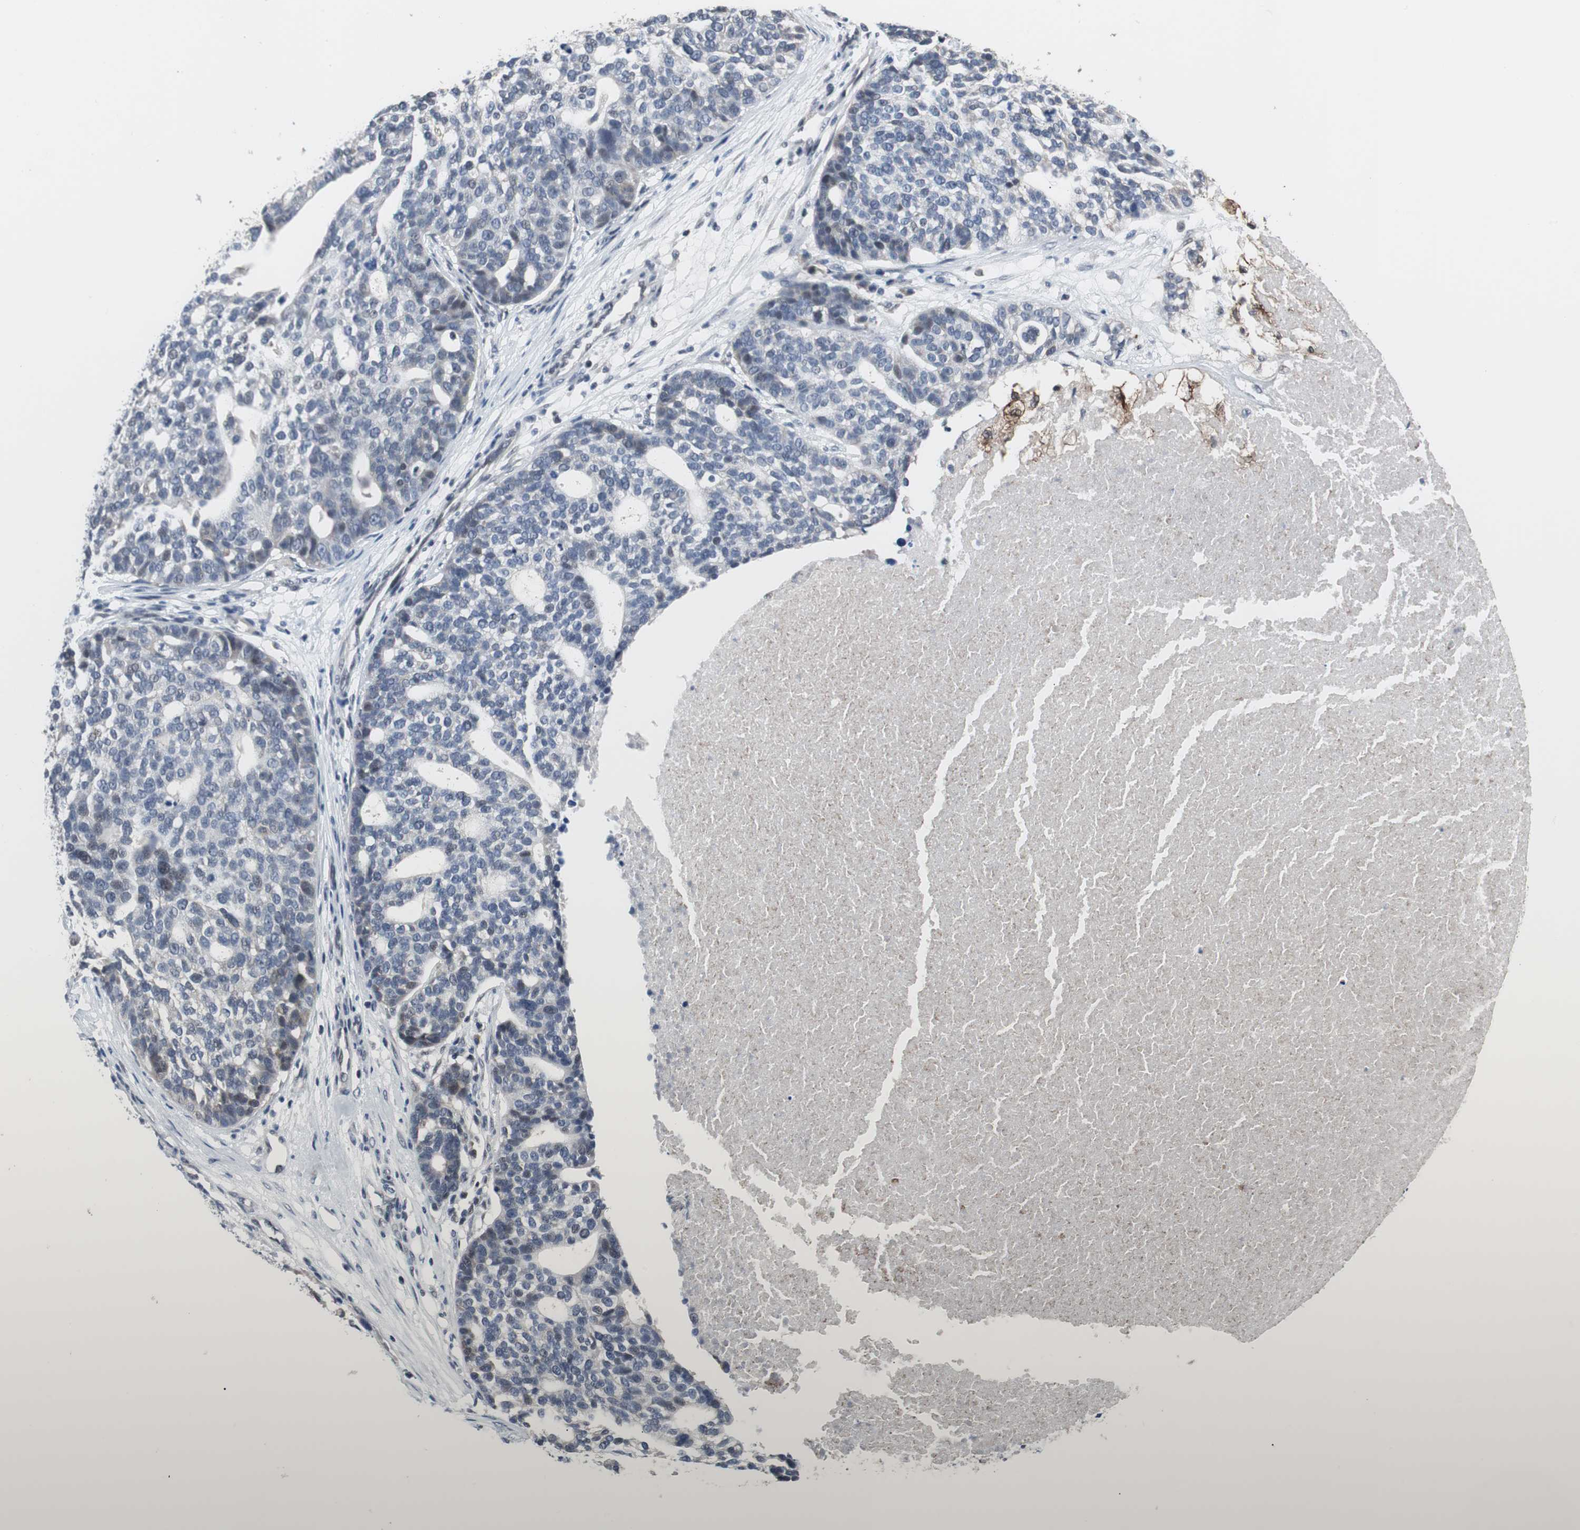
{"staining": {"intensity": "weak", "quantity": "<25%", "location": "nuclear"}, "tissue": "ovarian cancer", "cell_type": "Tumor cells", "image_type": "cancer", "snomed": [{"axis": "morphology", "description": "Cystadenocarcinoma, serous, NOS"}, {"axis": "topography", "description": "Ovary"}], "caption": "Human ovarian cancer (serous cystadenocarcinoma) stained for a protein using IHC demonstrates no staining in tumor cells.", "gene": "TP63", "patient": {"sex": "female", "age": 59}}